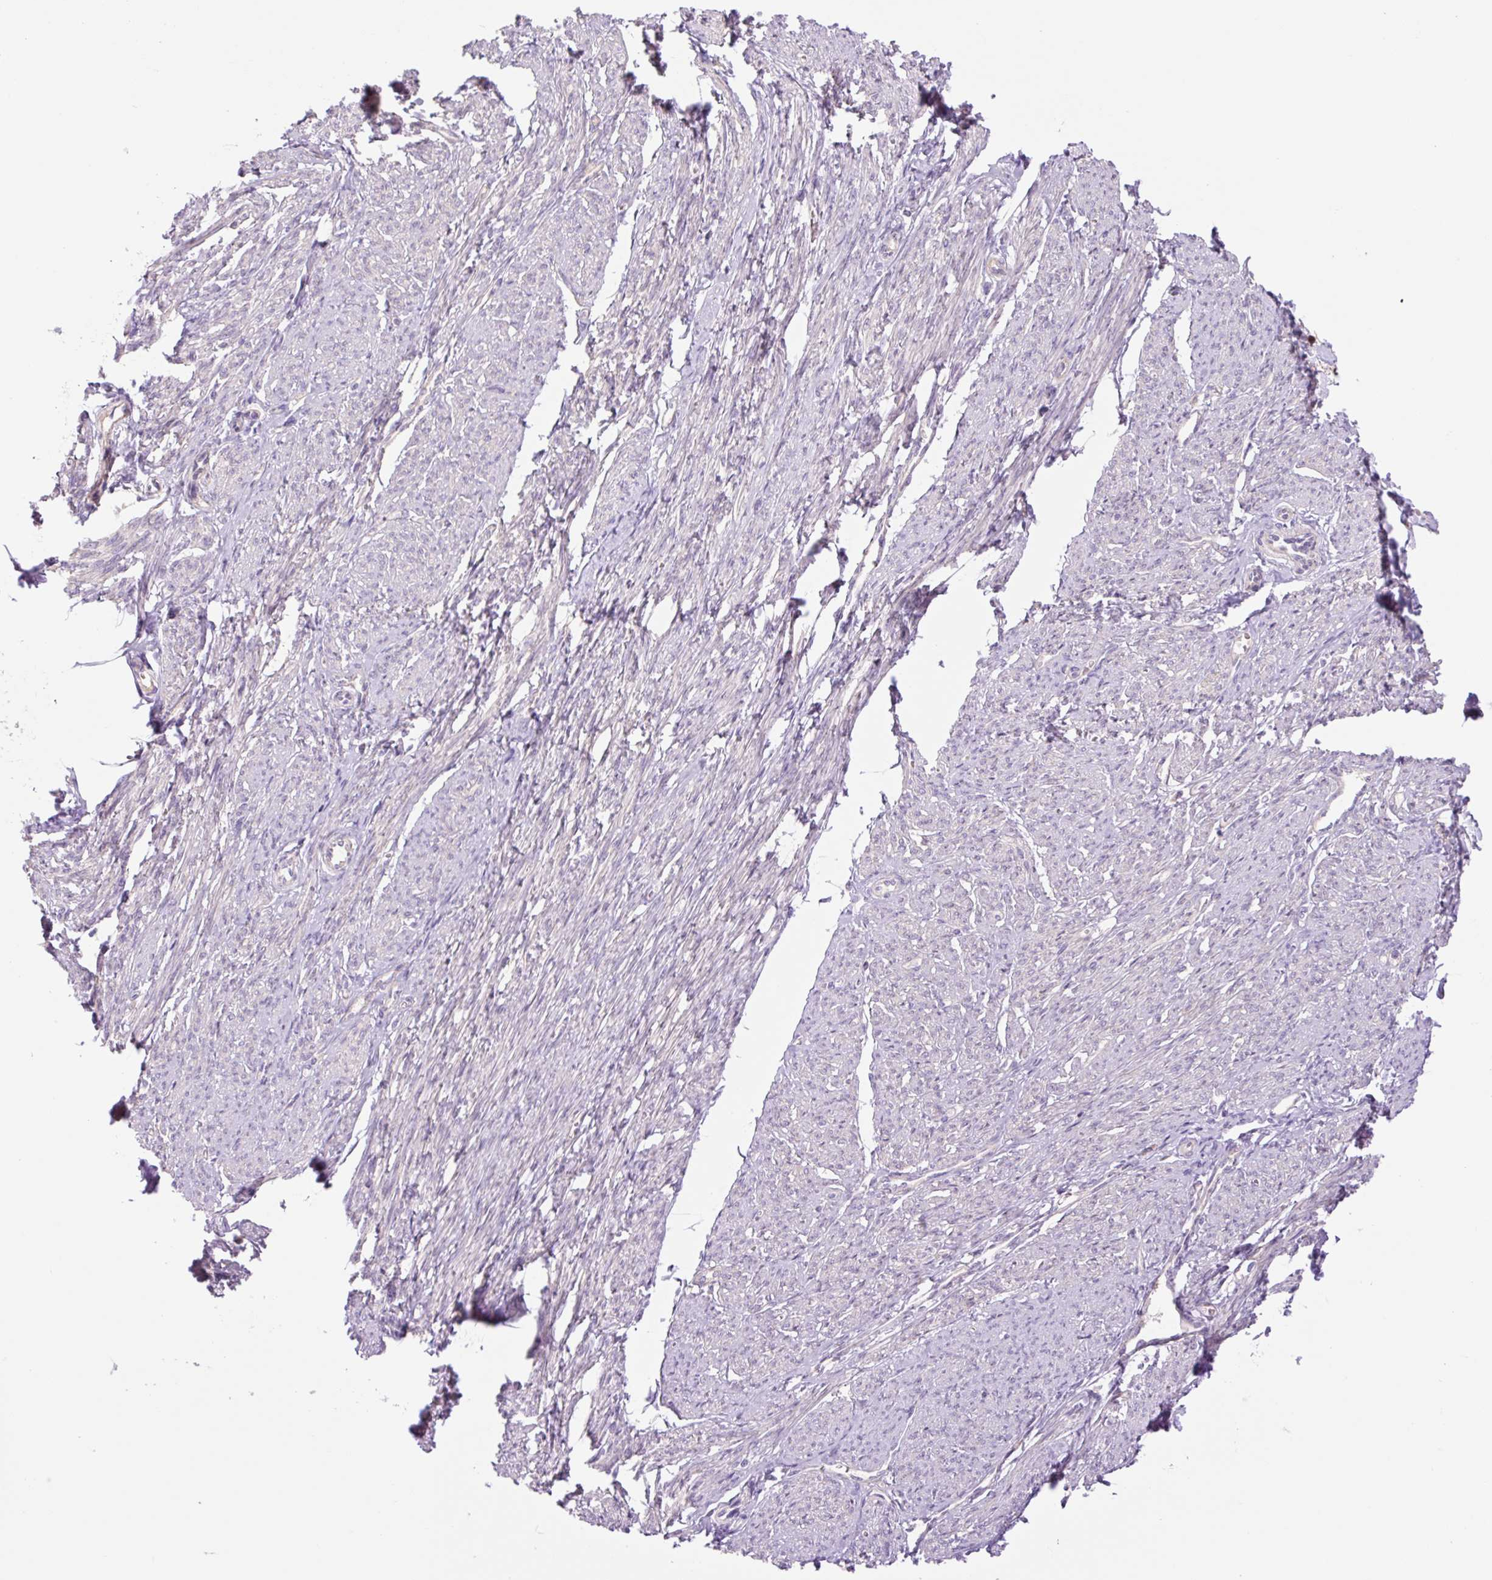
{"staining": {"intensity": "negative", "quantity": "none", "location": "none"}, "tissue": "smooth muscle", "cell_type": "Smooth muscle cells", "image_type": "normal", "snomed": [{"axis": "morphology", "description": "Normal tissue, NOS"}, {"axis": "topography", "description": "Smooth muscle"}], "caption": "This is an immunohistochemistry (IHC) histopathology image of normal smooth muscle. There is no staining in smooth muscle cells.", "gene": "GRID2", "patient": {"sex": "female", "age": 65}}